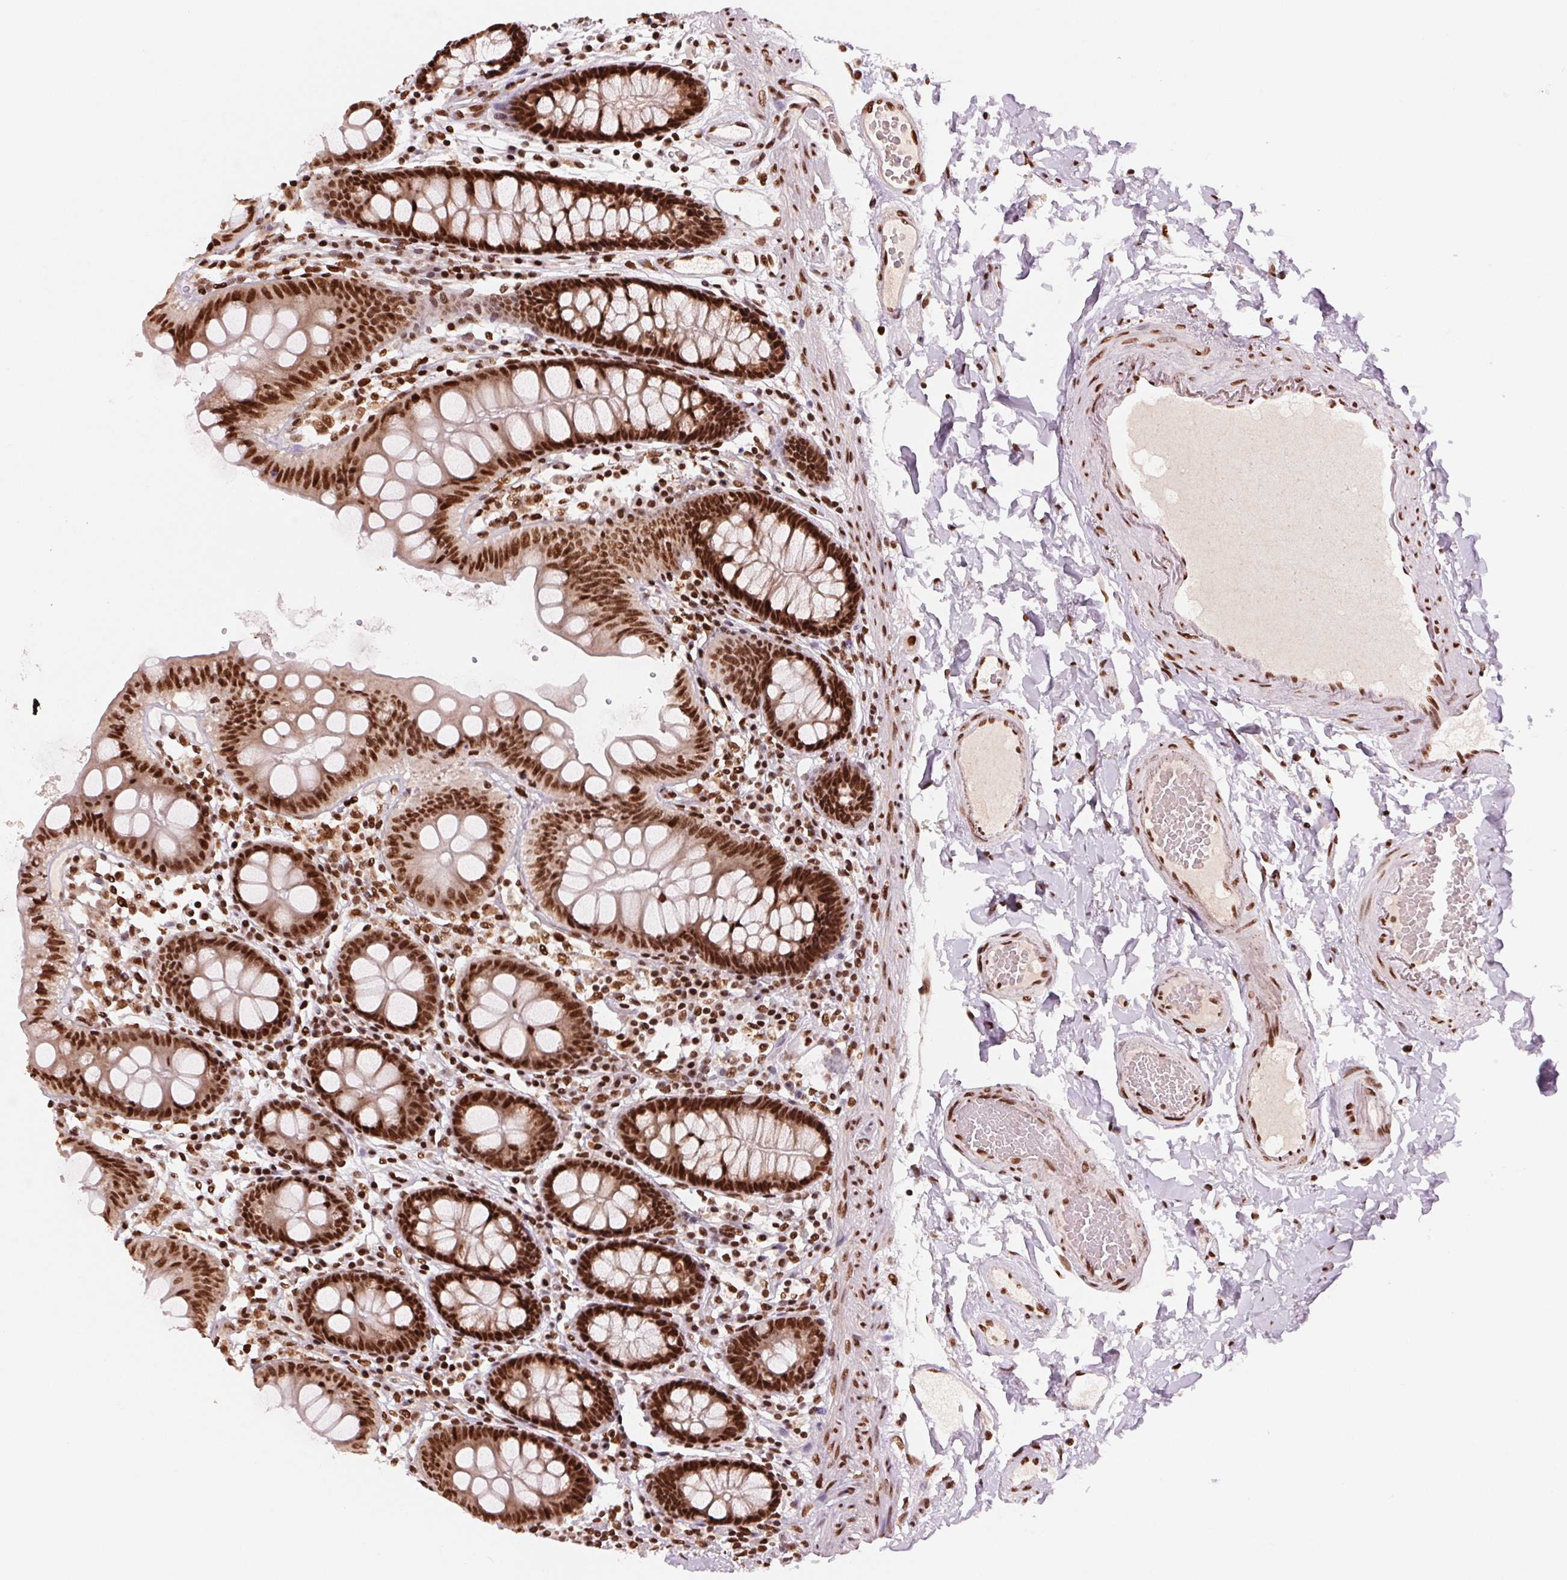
{"staining": {"intensity": "strong", "quantity": ">75%", "location": "nuclear"}, "tissue": "colon", "cell_type": "Endothelial cells", "image_type": "normal", "snomed": [{"axis": "morphology", "description": "Normal tissue, NOS"}, {"axis": "topography", "description": "Colon"}], "caption": "IHC of benign human colon reveals high levels of strong nuclear expression in about >75% of endothelial cells. (IHC, brightfield microscopy, high magnification).", "gene": "TTLL9", "patient": {"sex": "male", "age": 84}}